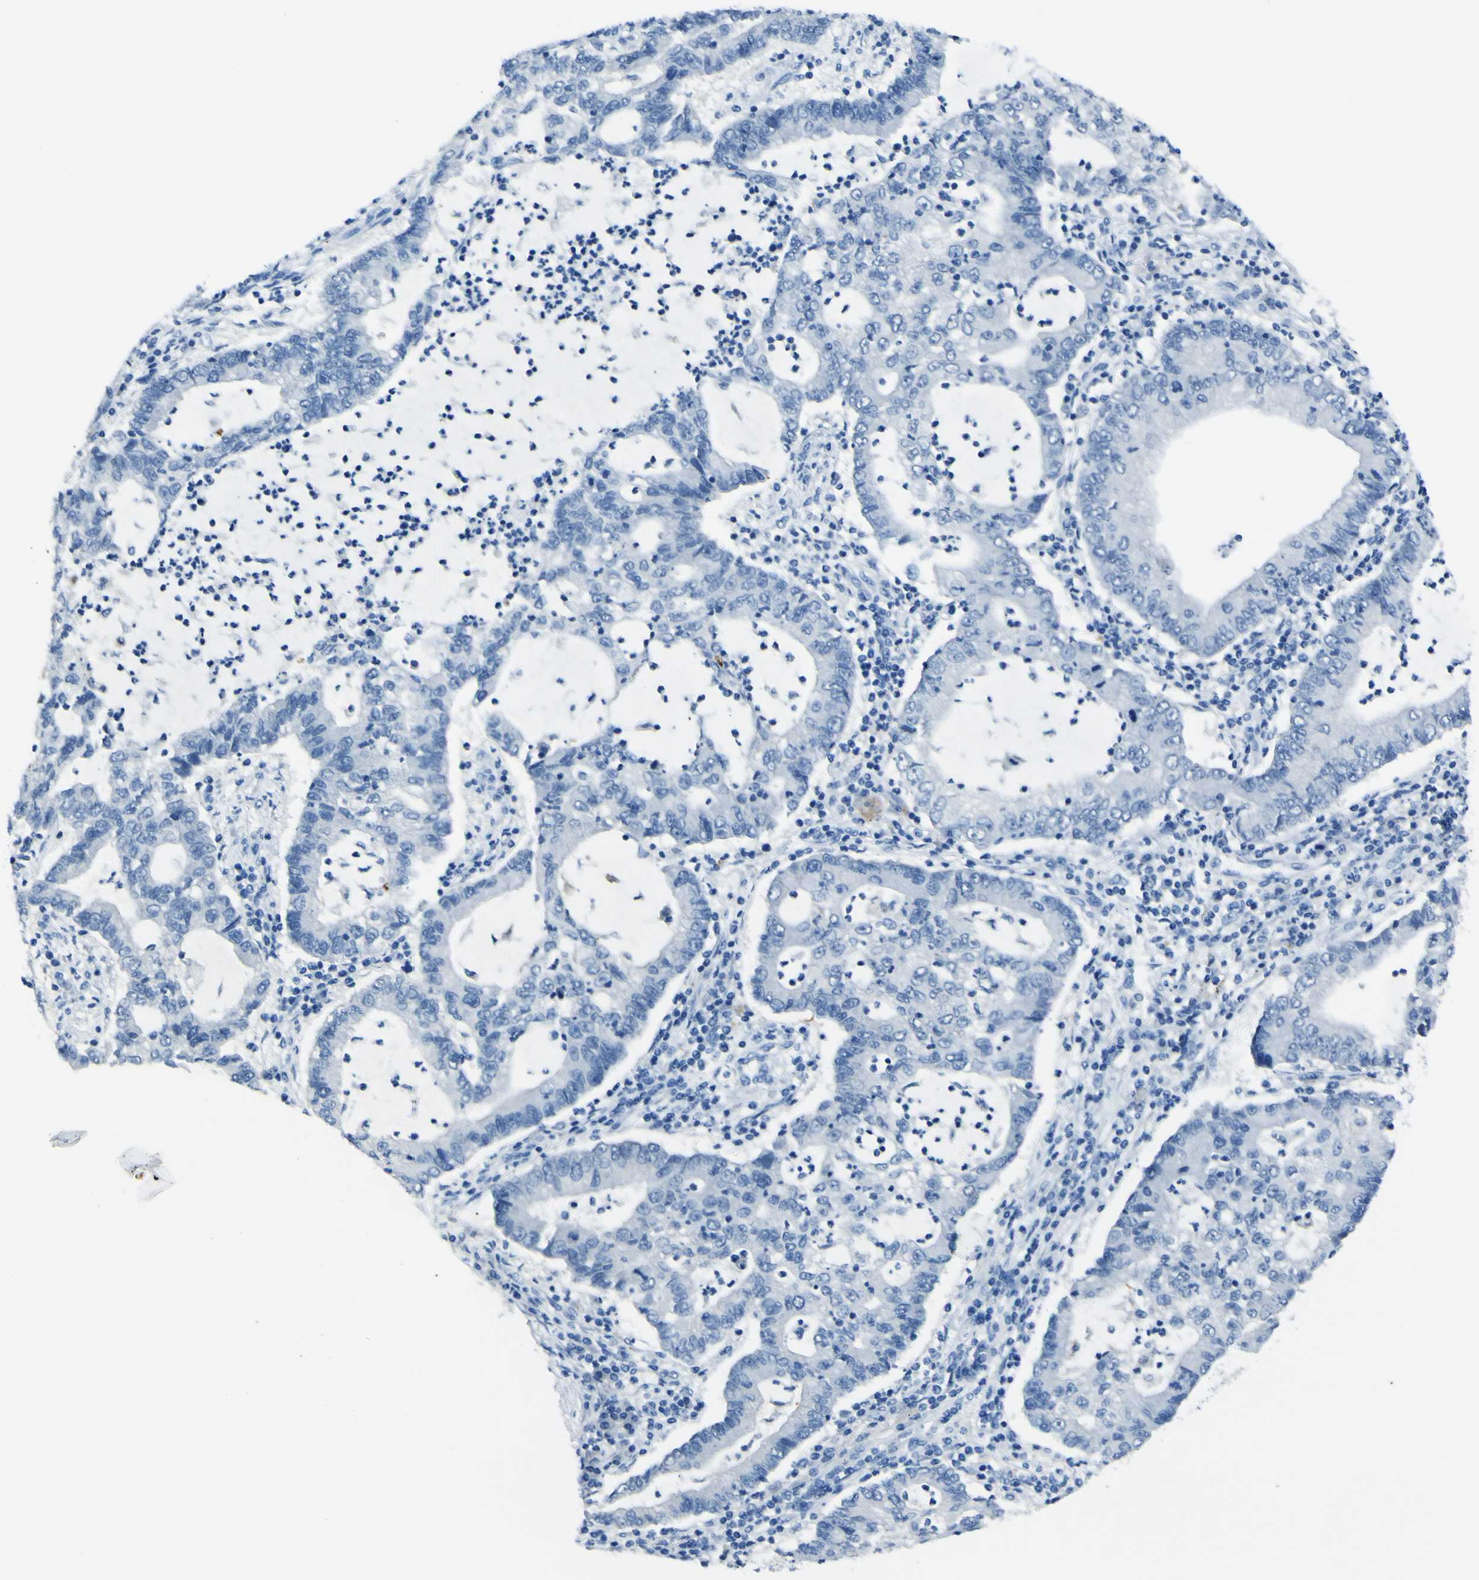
{"staining": {"intensity": "negative", "quantity": "none", "location": "none"}, "tissue": "lung cancer", "cell_type": "Tumor cells", "image_type": "cancer", "snomed": [{"axis": "morphology", "description": "Adenocarcinoma, NOS"}, {"axis": "topography", "description": "Lung"}], "caption": "Tumor cells show no significant protein staining in lung adenocarcinoma.", "gene": "PHKG1", "patient": {"sex": "female", "age": 51}}